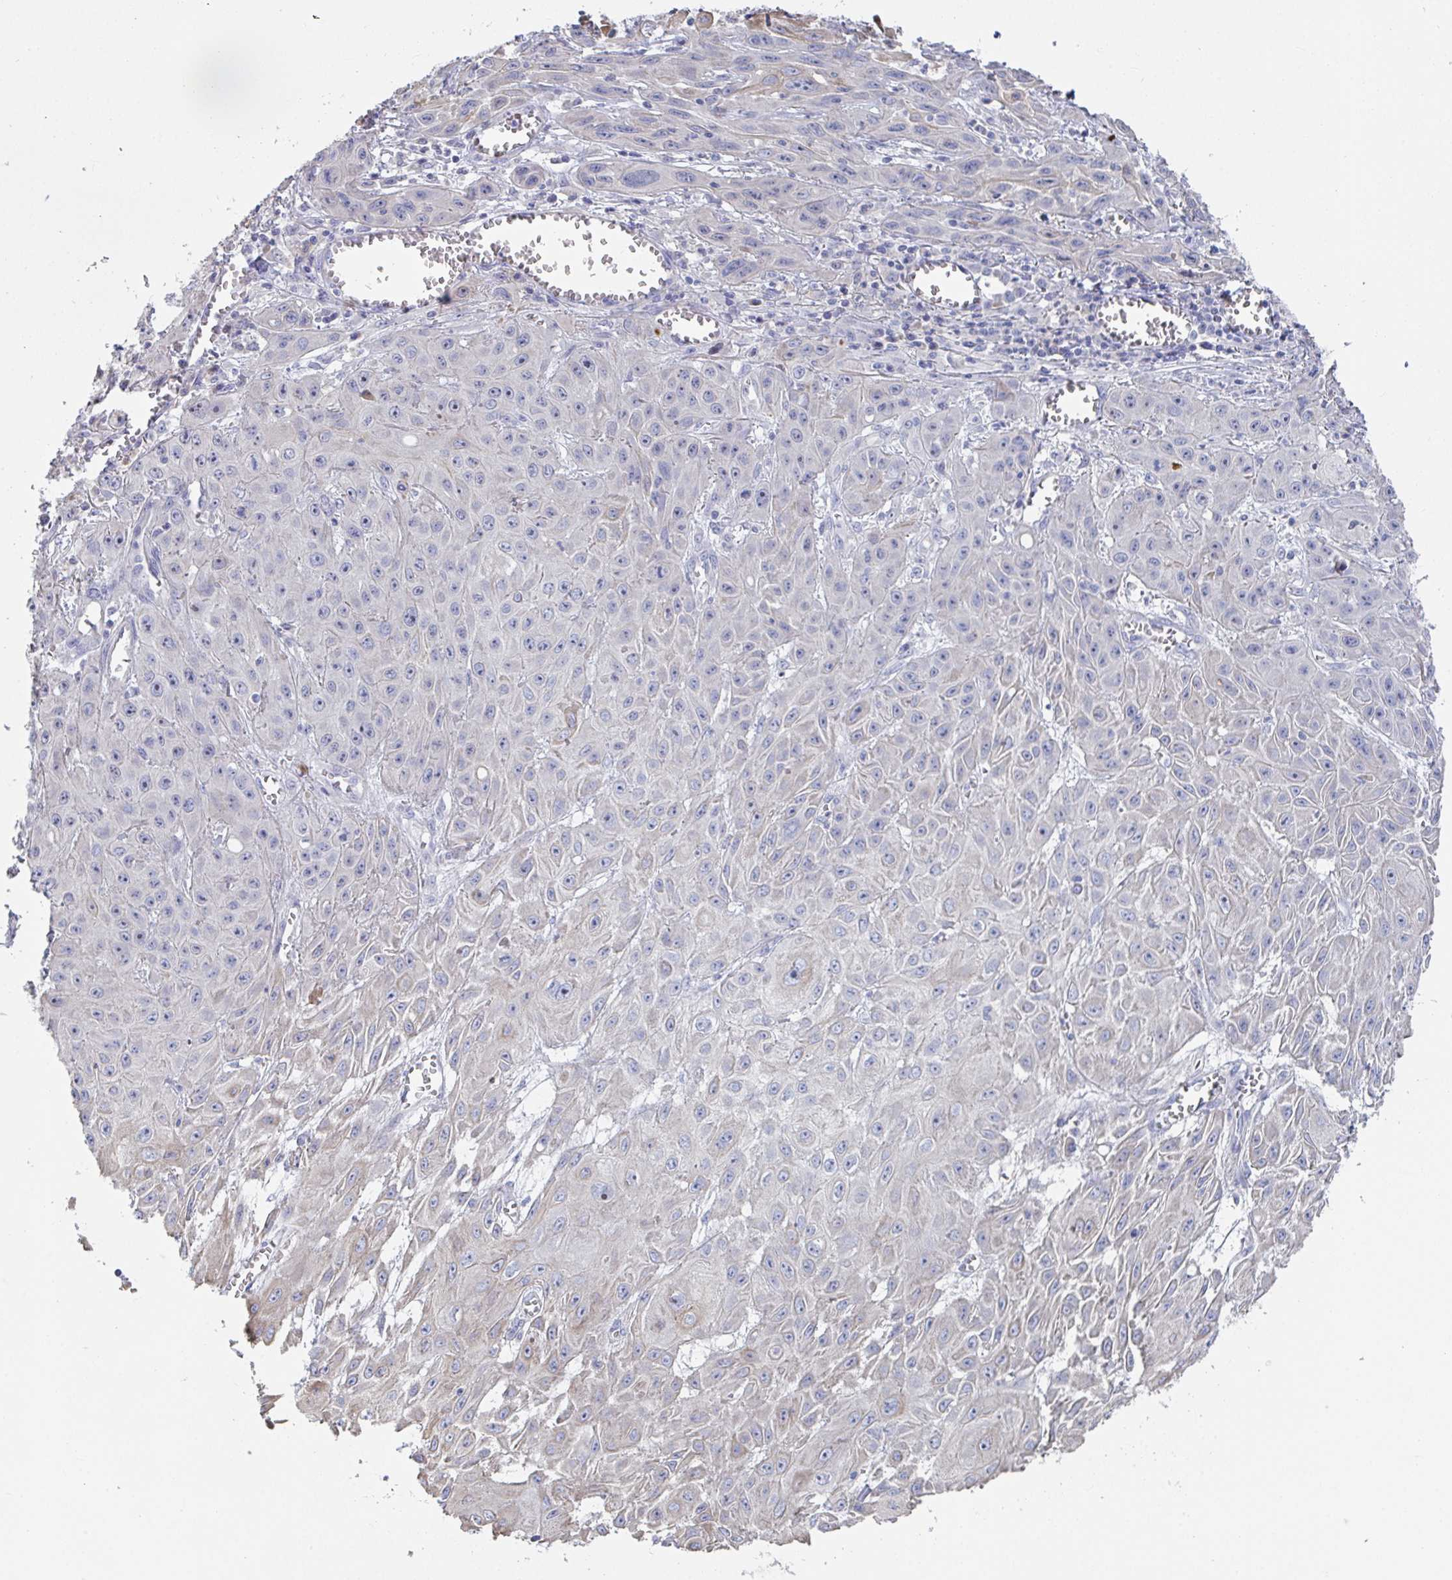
{"staining": {"intensity": "weak", "quantity": "<25%", "location": "cytoplasmic/membranous"}, "tissue": "skin cancer", "cell_type": "Tumor cells", "image_type": "cancer", "snomed": [{"axis": "morphology", "description": "Squamous cell carcinoma, NOS"}, {"axis": "topography", "description": "Skin"}, {"axis": "topography", "description": "Vulva"}], "caption": "Immunohistochemical staining of human squamous cell carcinoma (skin) demonstrates no significant staining in tumor cells. (DAB (3,3'-diaminobenzidine) immunohistochemistry with hematoxylin counter stain).", "gene": "ANO5", "patient": {"sex": "female", "age": 71}}